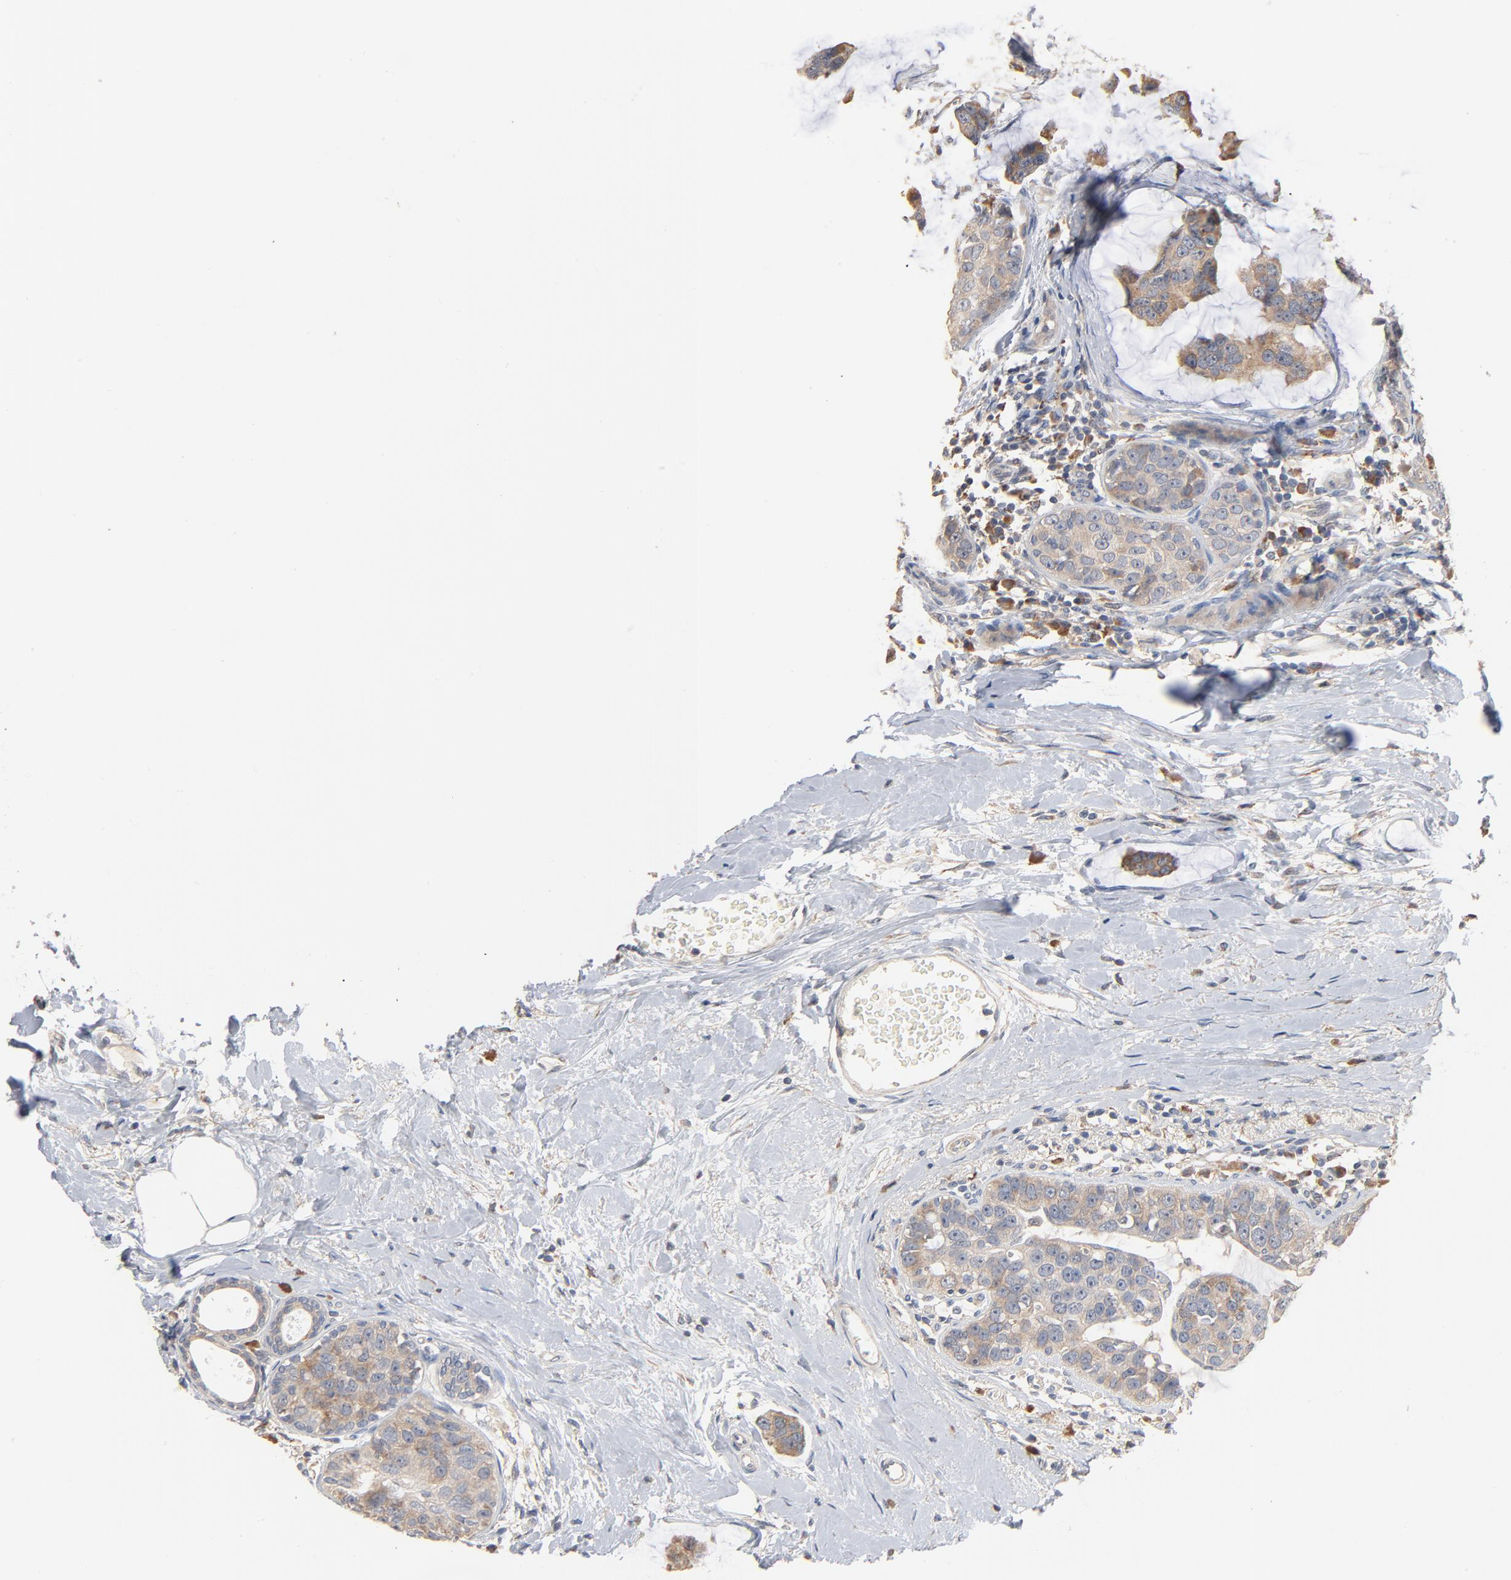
{"staining": {"intensity": "weak", "quantity": ">75%", "location": "cytoplasmic/membranous"}, "tissue": "breast cancer", "cell_type": "Tumor cells", "image_type": "cancer", "snomed": [{"axis": "morphology", "description": "Normal tissue, NOS"}, {"axis": "morphology", "description": "Duct carcinoma"}, {"axis": "topography", "description": "Breast"}], "caption": "An immunohistochemistry (IHC) micrograph of neoplastic tissue is shown. Protein staining in brown shows weak cytoplasmic/membranous positivity in infiltrating ductal carcinoma (breast) within tumor cells. Using DAB (3,3'-diaminobenzidine) (brown) and hematoxylin (blue) stains, captured at high magnification using brightfield microscopy.", "gene": "ZDHHC8", "patient": {"sex": "female", "age": 50}}